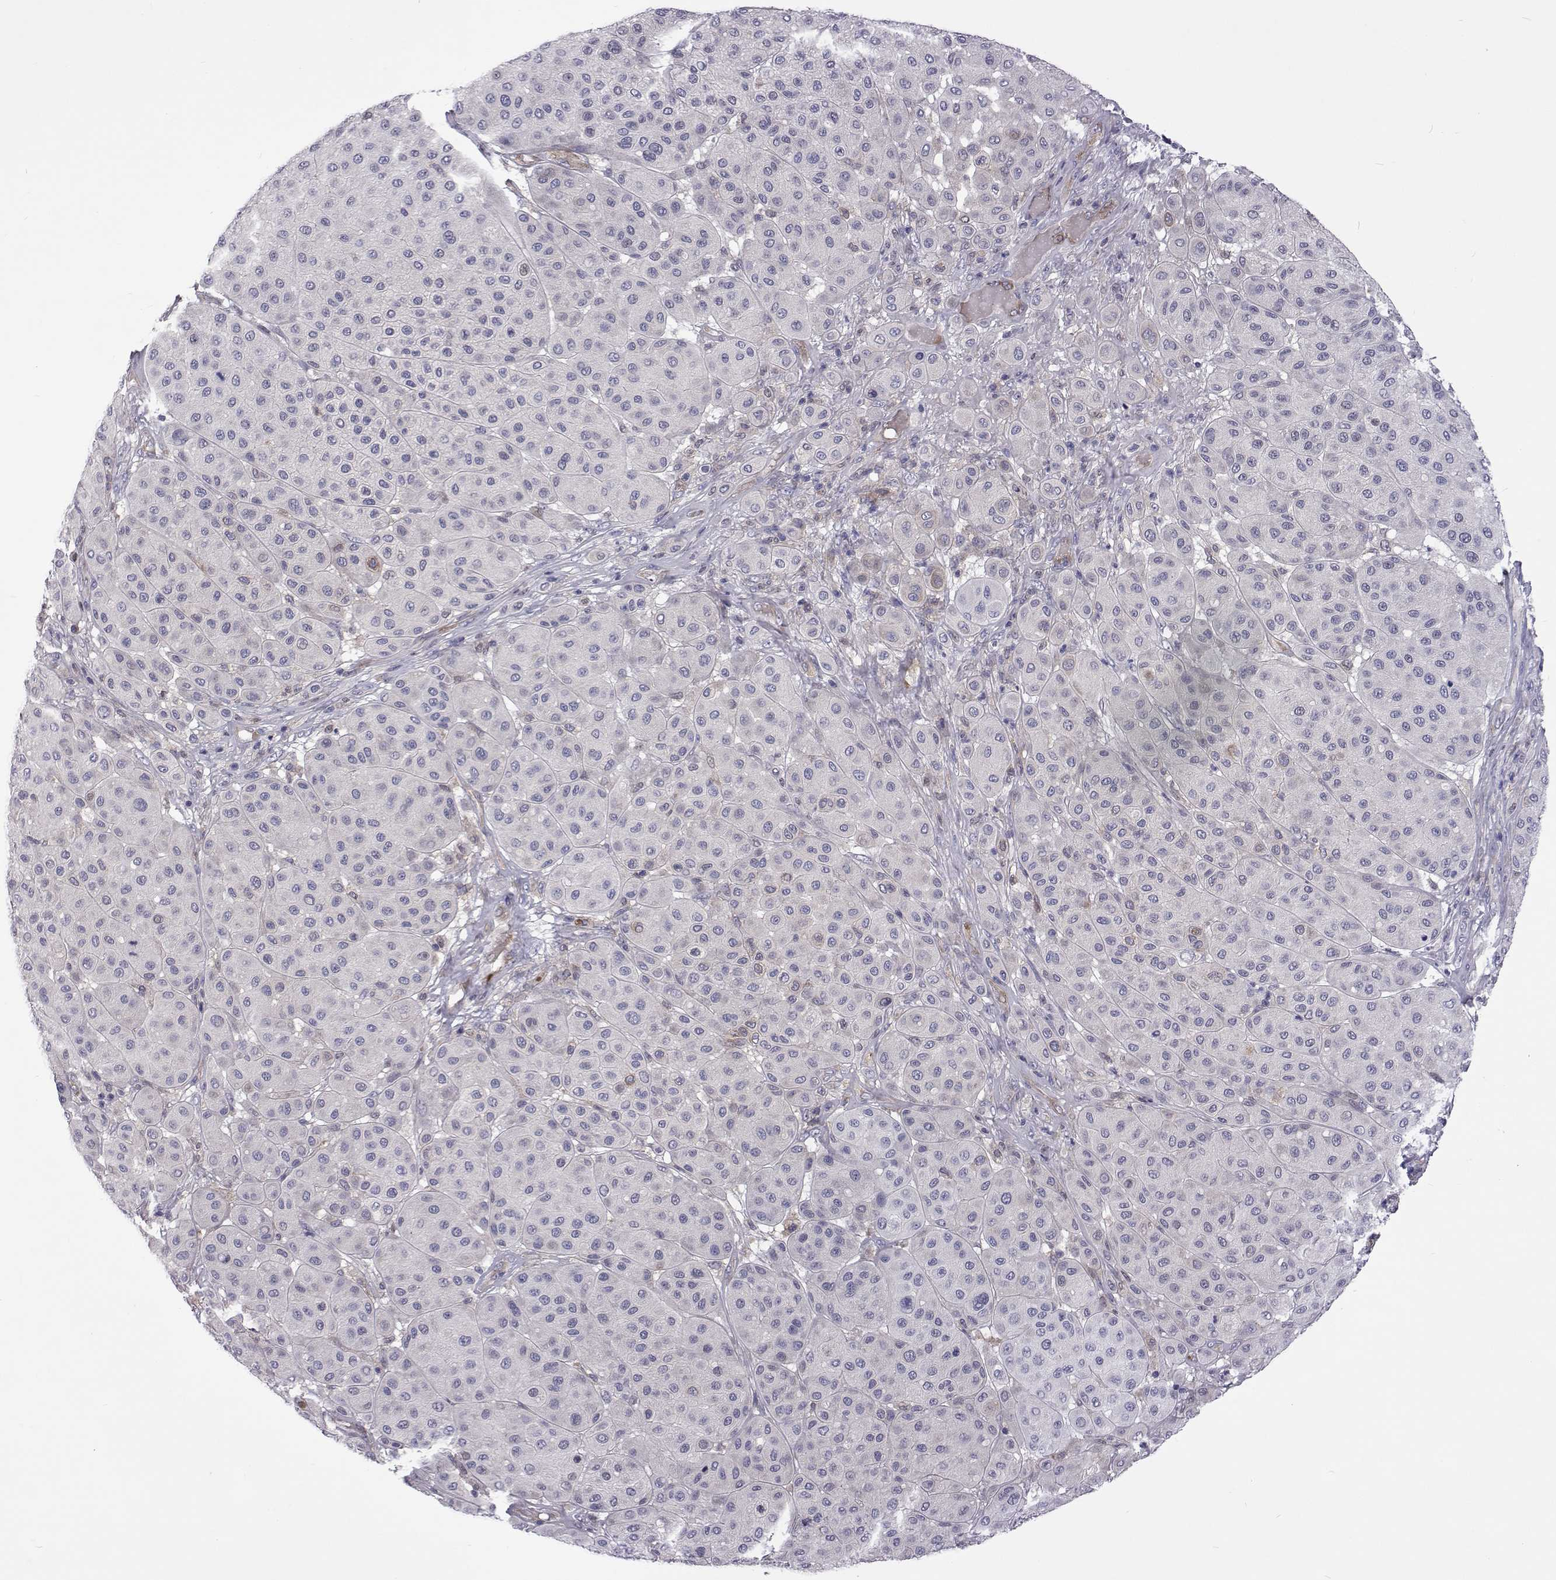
{"staining": {"intensity": "negative", "quantity": "none", "location": "none"}, "tissue": "melanoma", "cell_type": "Tumor cells", "image_type": "cancer", "snomed": [{"axis": "morphology", "description": "Malignant melanoma, Metastatic site"}, {"axis": "topography", "description": "Smooth muscle"}], "caption": "Protein analysis of melanoma displays no significant positivity in tumor cells.", "gene": "TCF15", "patient": {"sex": "male", "age": 41}}